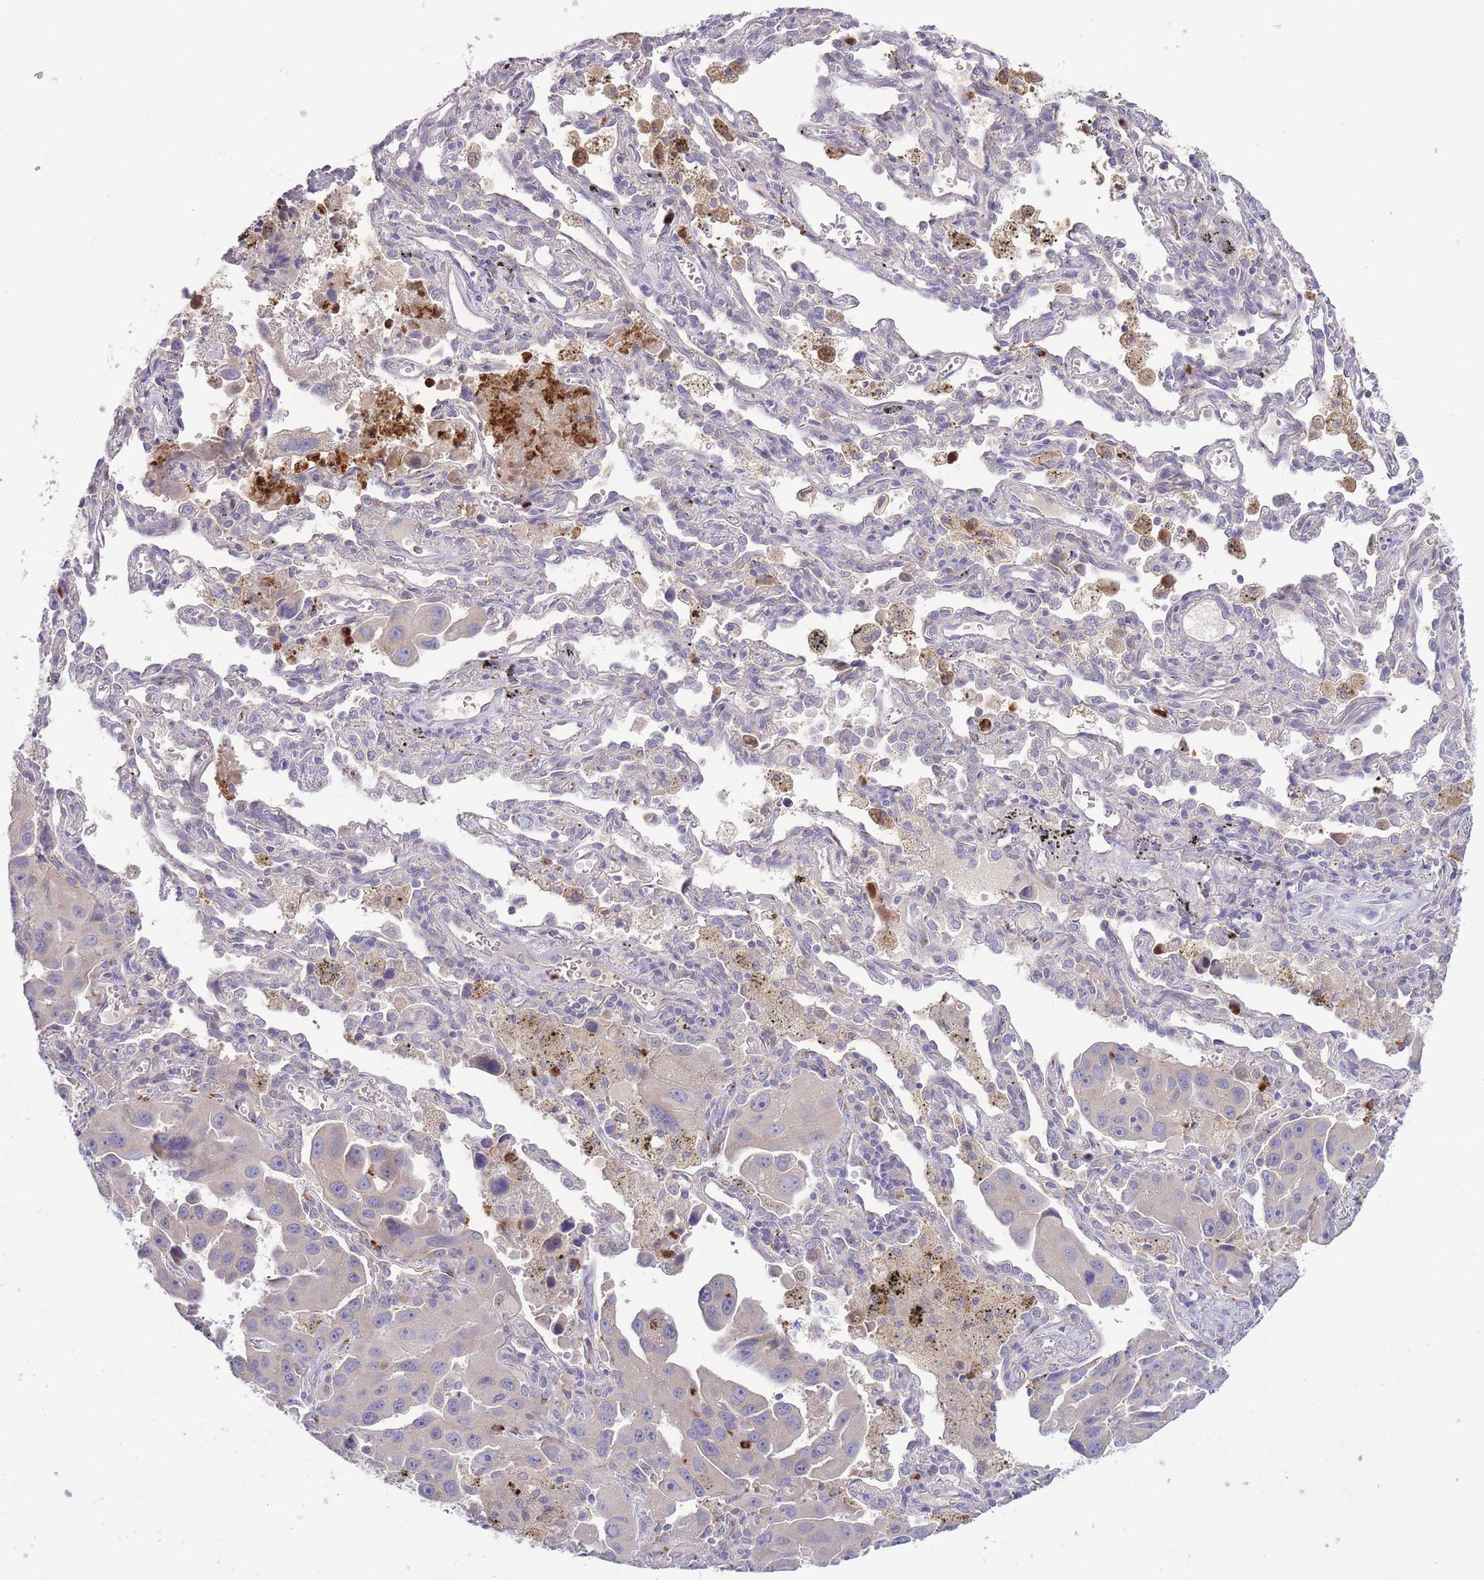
{"staining": {"intensity": "negative", "quantity": "none", "location": "none"}, "tissue": "lung cancer", "cell_type": "Tumor cells", "image_type": "cancer", "snomed": [{"axis": "morphology", "description": "Adenocarcinoma, NOS"}, {"axis": "topography", "description": "Lung"}], "caption": "A histopathology image of lung cancer stained for a protein displays no brown staining in tumor cells.", "gene": "CENPM", "patient": {"sex": "male", "age": 66}}